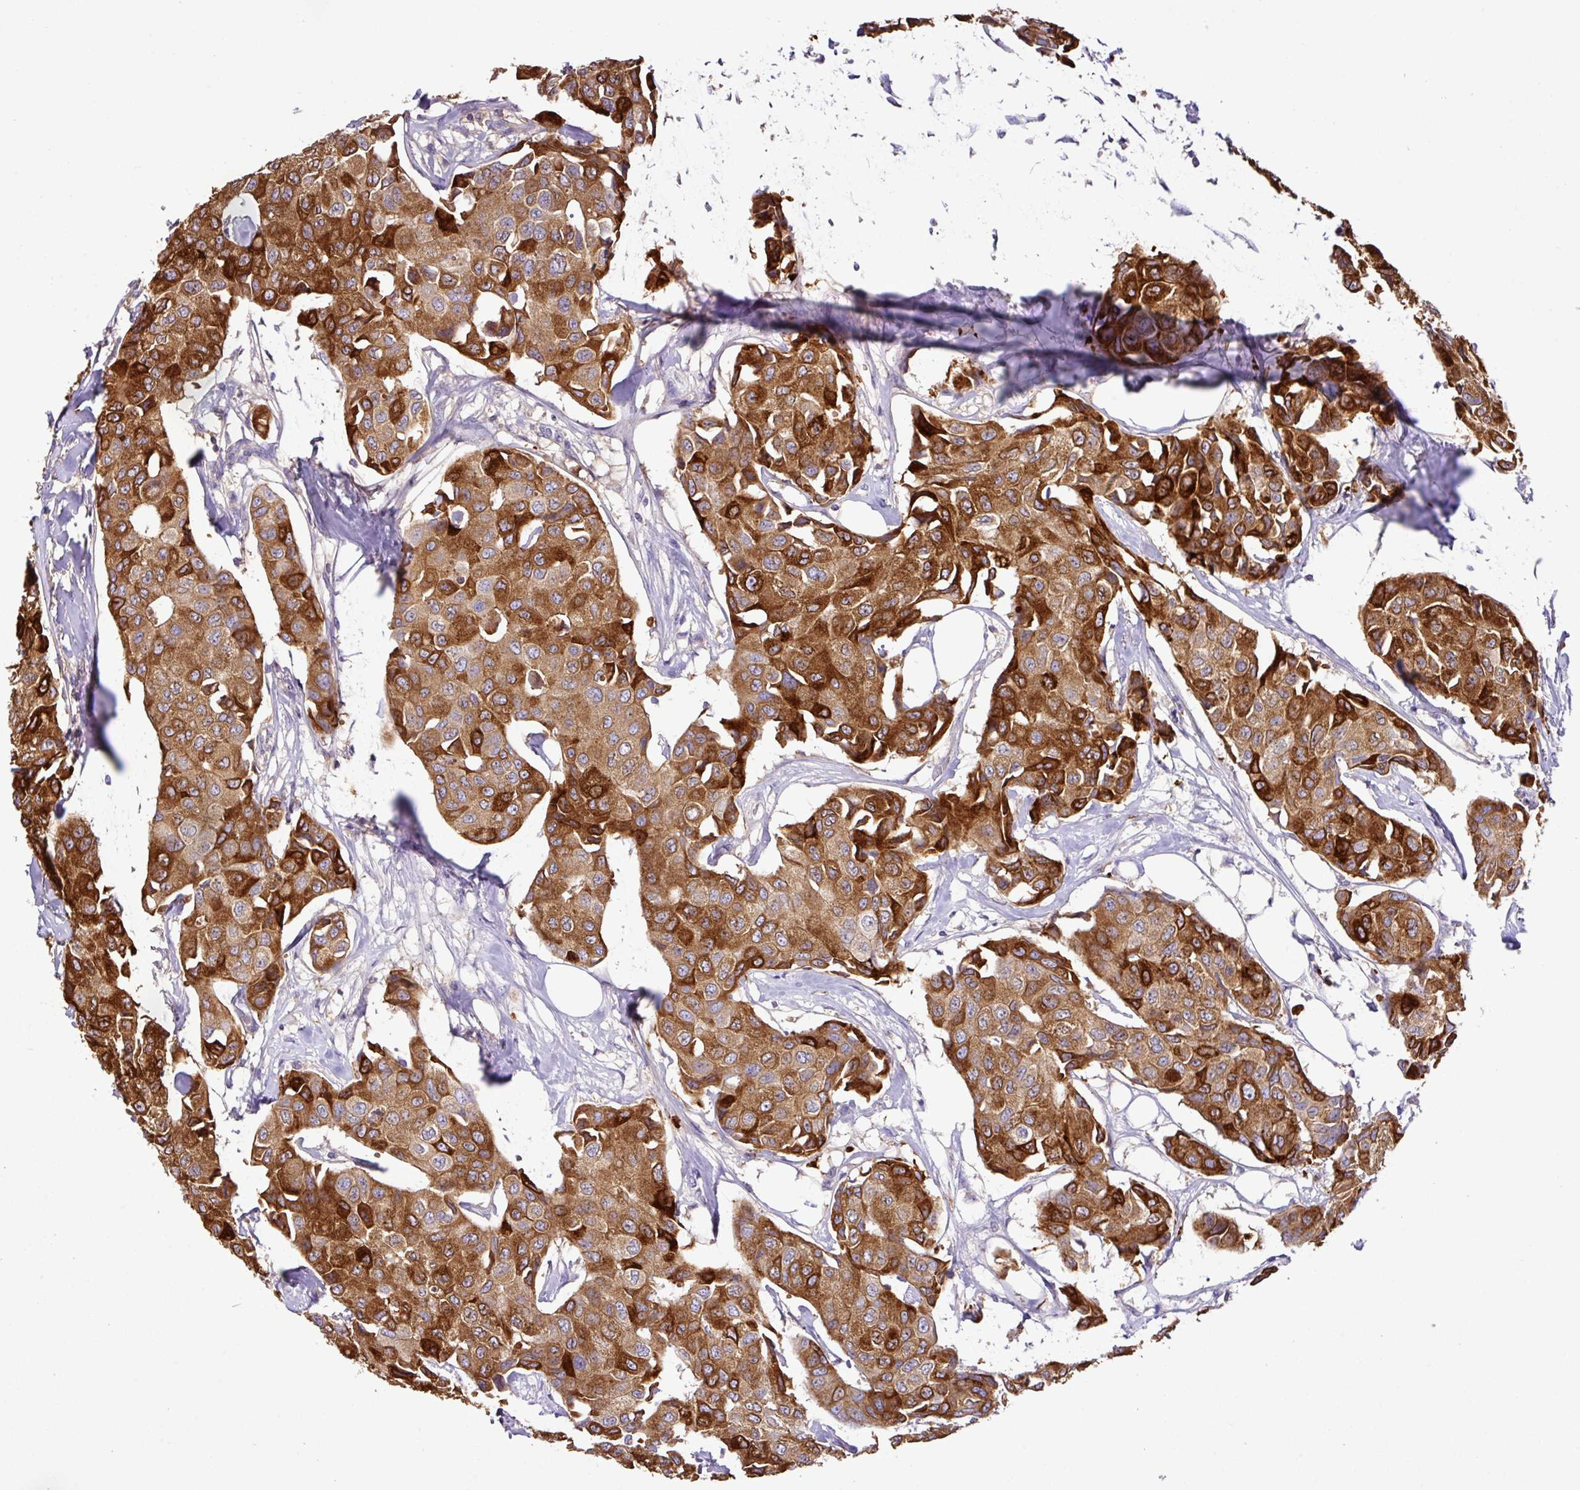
{"staining": {"intensity": "strong", "quantity": ">75%", "location": "cytoplasmic/membranous"}, "tissue": "breast cancer", "cell_type": "Tumor cells", "image_type": "cancer", "snomed": [{"axis": "morphology", "description": "Duct carcinoma"}, {"axis": "topography", "description": "Breast"}], "caption": "Immunohistochemical staining of human breast intraductal carcinoma reveals strong cytoplasmic/membranous protein expression in about >75% of tumor cells.", "gene": "AGR3", "patient": {"sex": "female", "age": 80}}